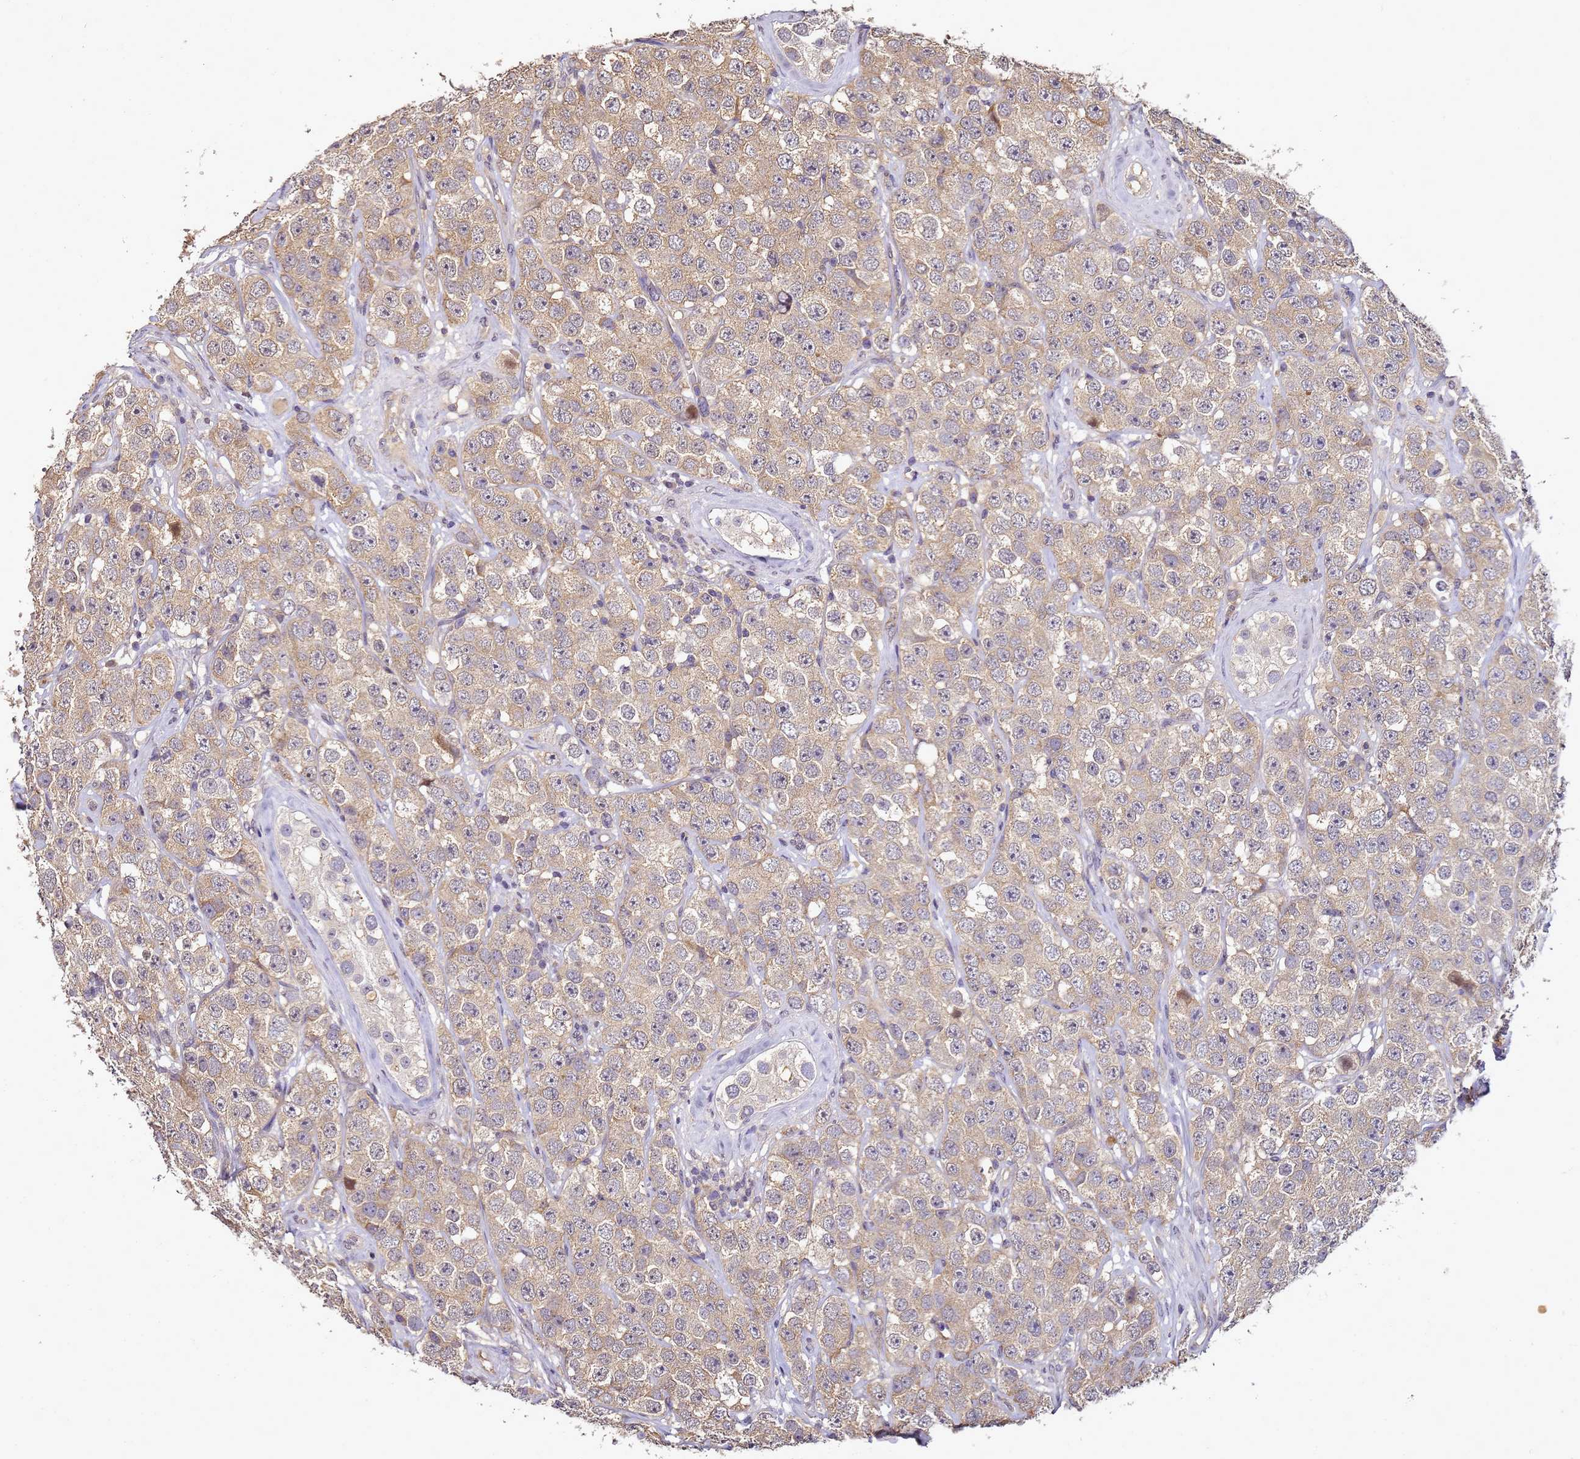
{"staining": {"intensity": "weak", "quantity": "25%-75%", "location": "cytoplasmic/membranous"}, "tissue": "testis cancer", "cell_type": "Tumor cells", "image_type": "cancer", "snomed": [{"axis": "morphology", "description": "Seminoma, NOS"}, {"axis": "topography", "description": "Testis"}], "caption": "Immunohistochemical staining of human testis cancer (seminoma) exhibits low levels of weak cytoplasmic/membranous protein staining in approximately 25%-75% of tumor cells.", "gene": "ANKRD17", "patient": {"sex": "male", "age": 28}}